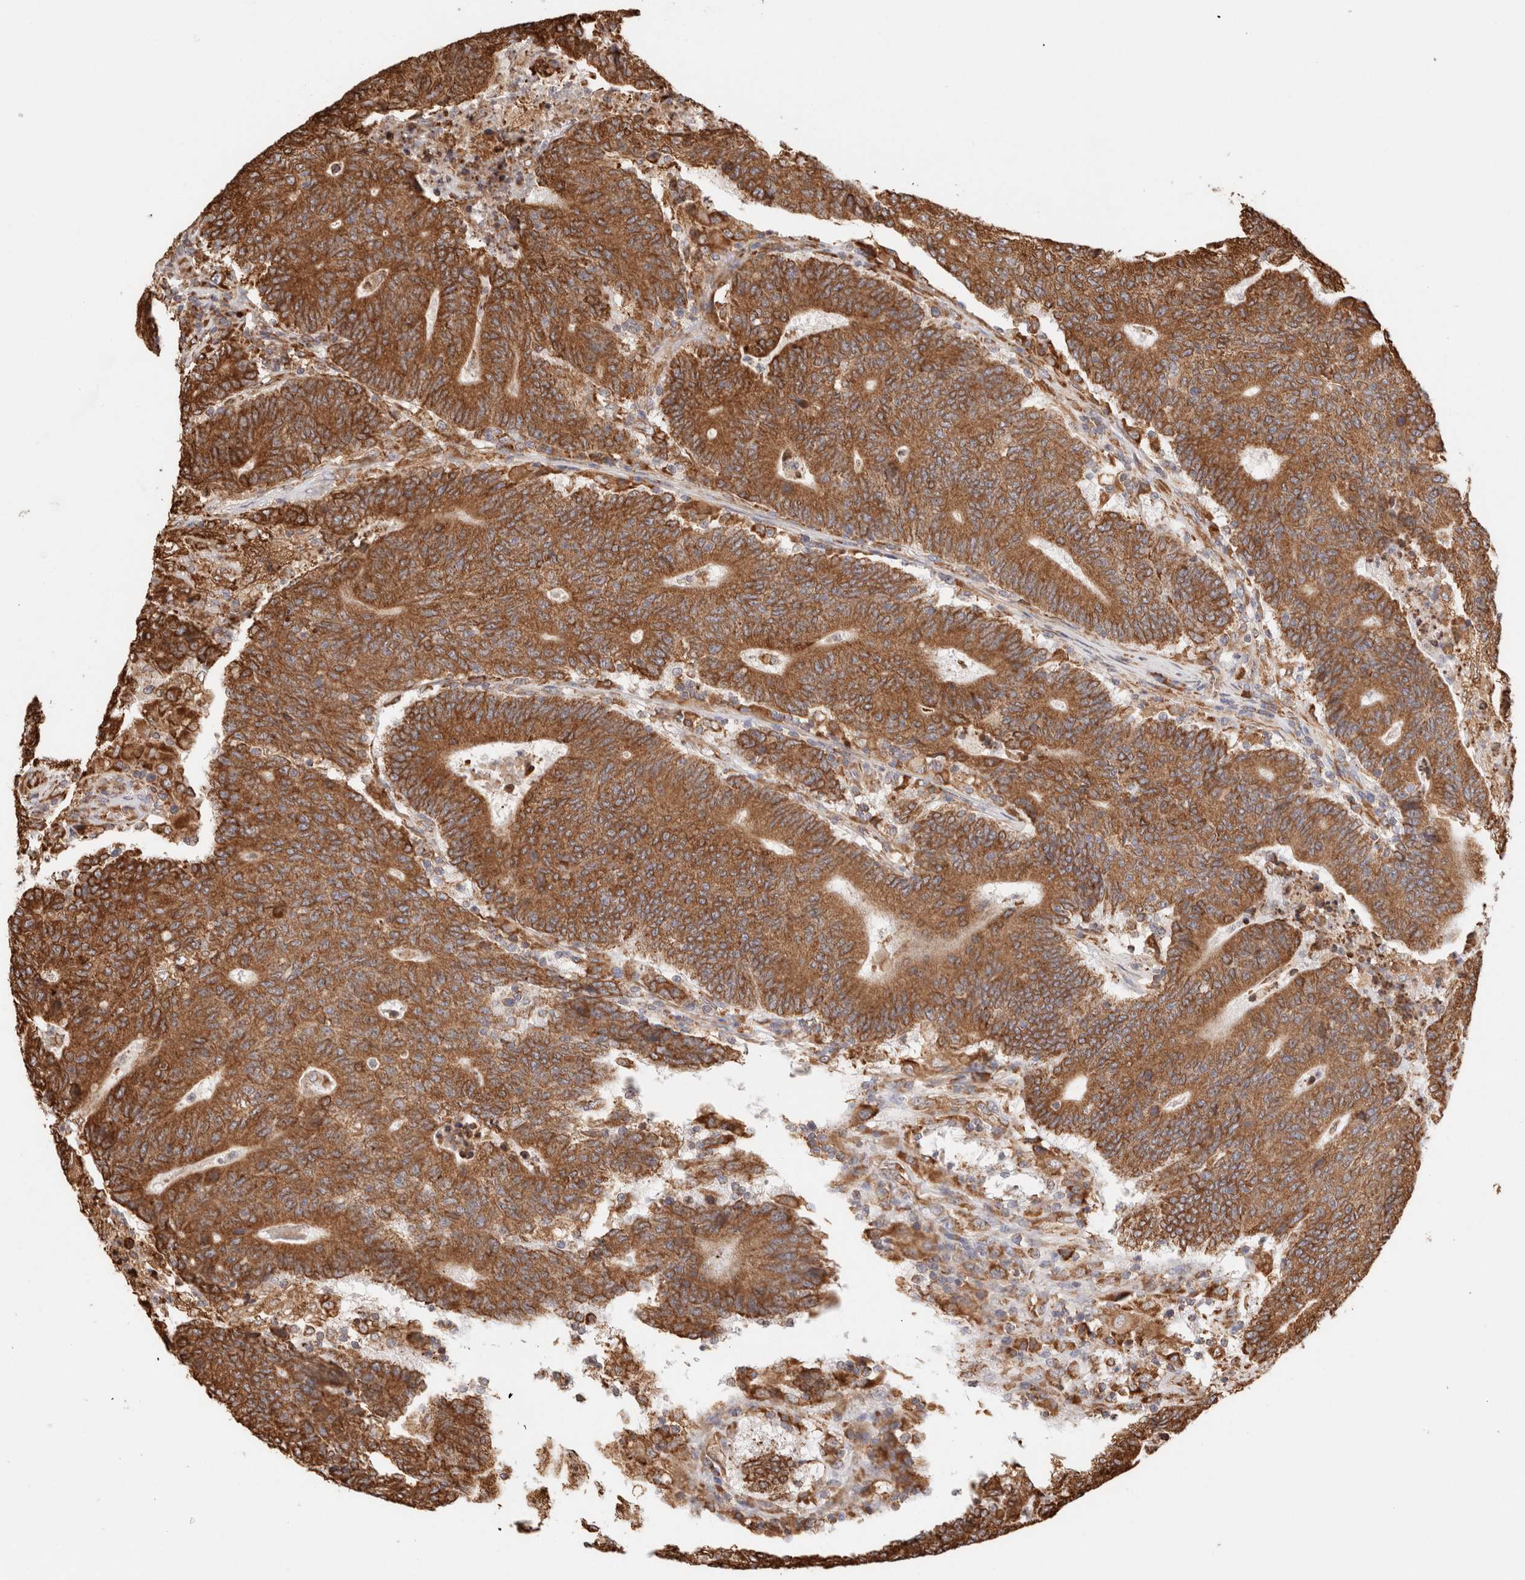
{"staining": {"intensity": "strong", "quantity": ">75%", "location": "cytoplasmic/membranous"}, "tissue": "colorectal cancer", "cell_type": "Tumor cells", "image_type": "cancer", "snomed": [{"axis": "morphology", "description": "Normal tissue, NOS"}, {"axis": "morphology", "description": "Adenocarcinoma, NOS"}, {"axis": "topography", "description": "Colon"}], "caption": "IHC staining of colorectal cancer, which shows high levels of strong cytoplasmic/membranous expression in approximately >75% of tumor cells indicating strong cytoplasmic/membranous protein positivity. The staining was performed using DAB (3,3'-diaminobenzidine) (brown) for protein detection and nuclei were counterstained in hematoxylin (blue).", "gene": "FER", "patient": {"sex": "female", "age": 75}}